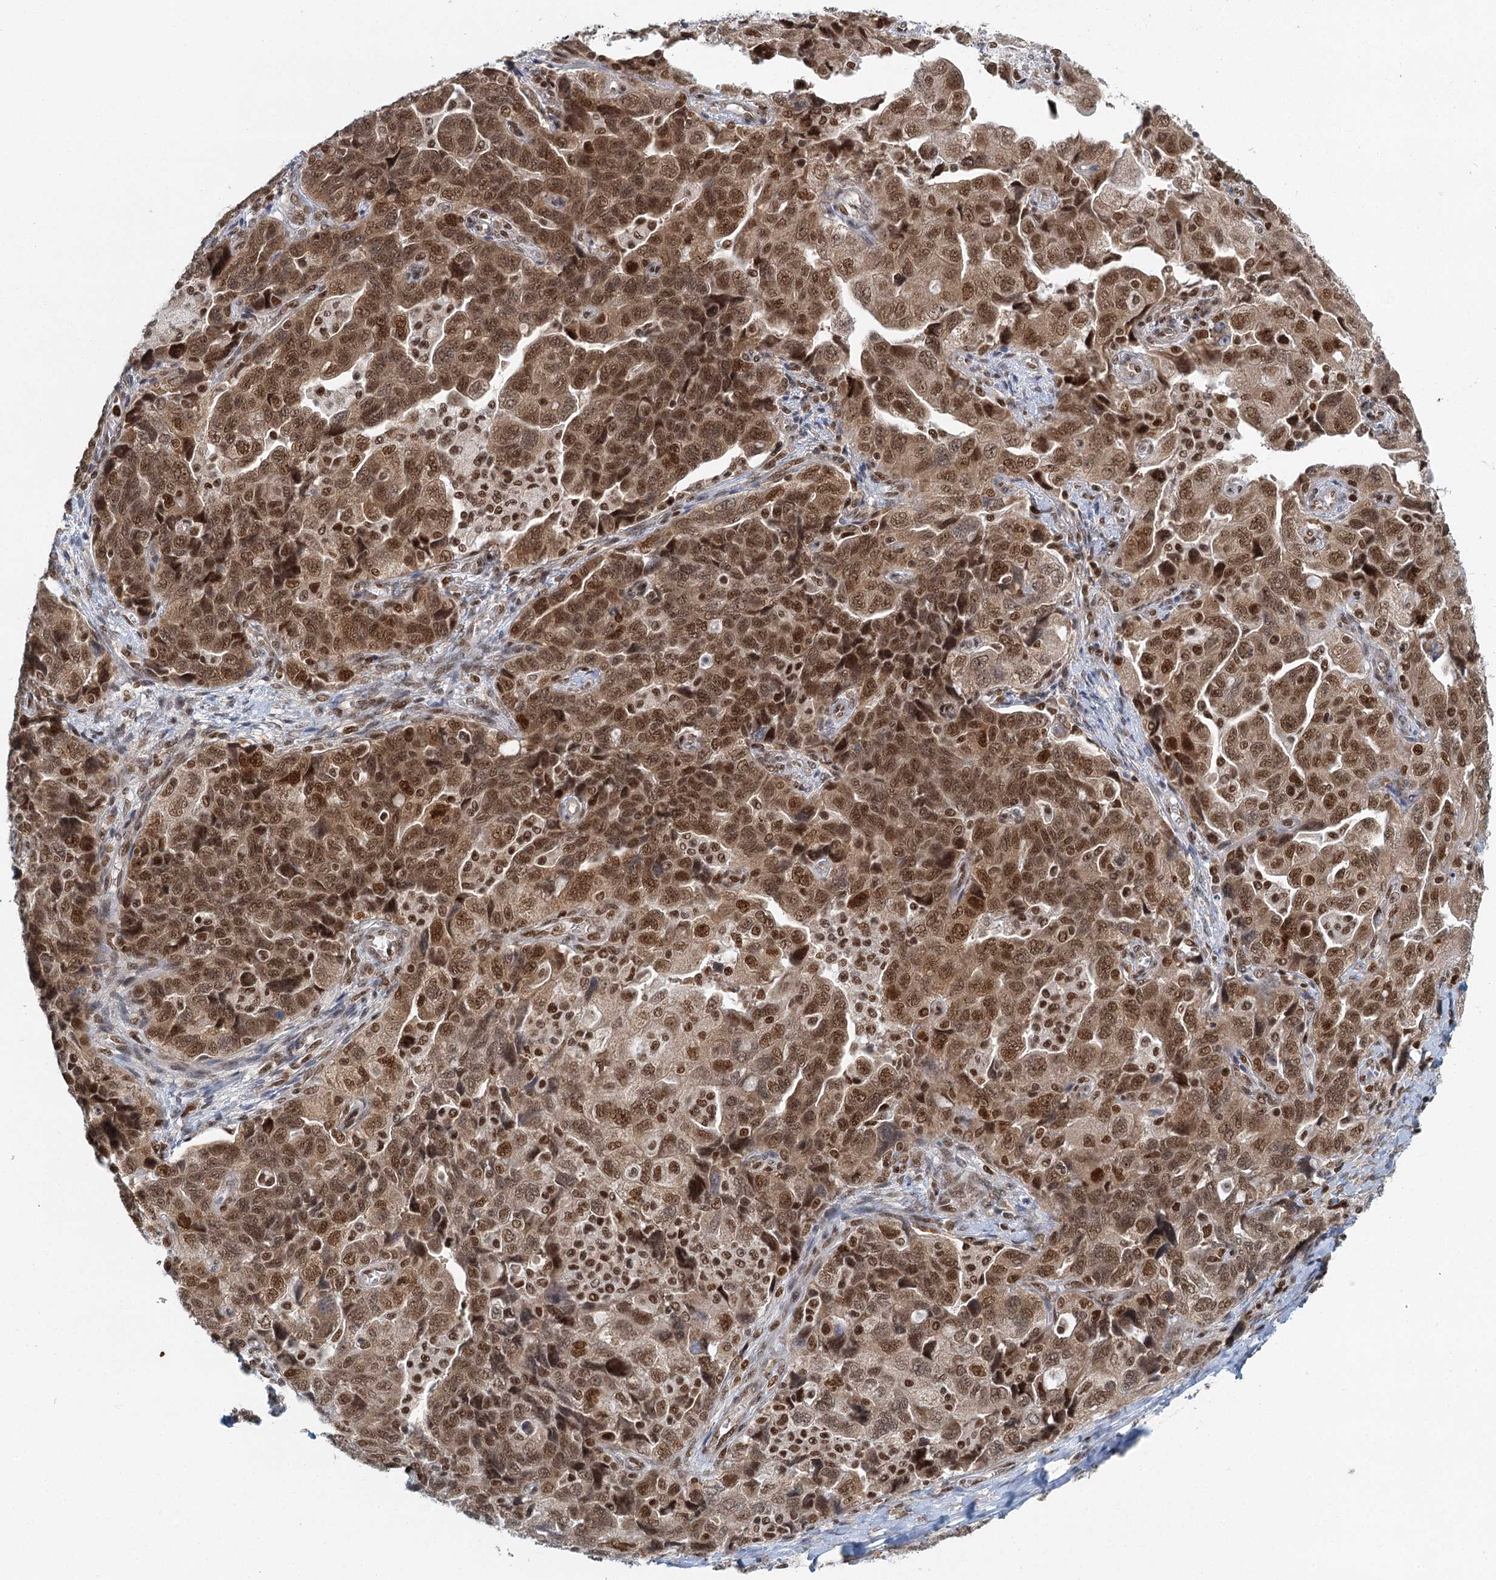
{"staining": {"intensity": "strong", "quantity": ">75%", "location": "nuclear"}, "tissue": "ovarian cancer", "cell_type": "Tumor cells", "image_type": "cancer", "snomed": [{"axis": "morphology", "description": "Carcinoma, NOS"}, {"axis": "morphology", "description": "Cystadenocarcinoma, serous, NOS"}, {"axis": "topography", "description": "Ovary"}], "caption": "This histopathology image reveals immunohistochemistry staining of carcinoma (ovarian), with high strong nuclear staining in approximately >75% of tumor cells.", "gene": "GPATCH11", "patient": {"sex": "female", "age": 69}}